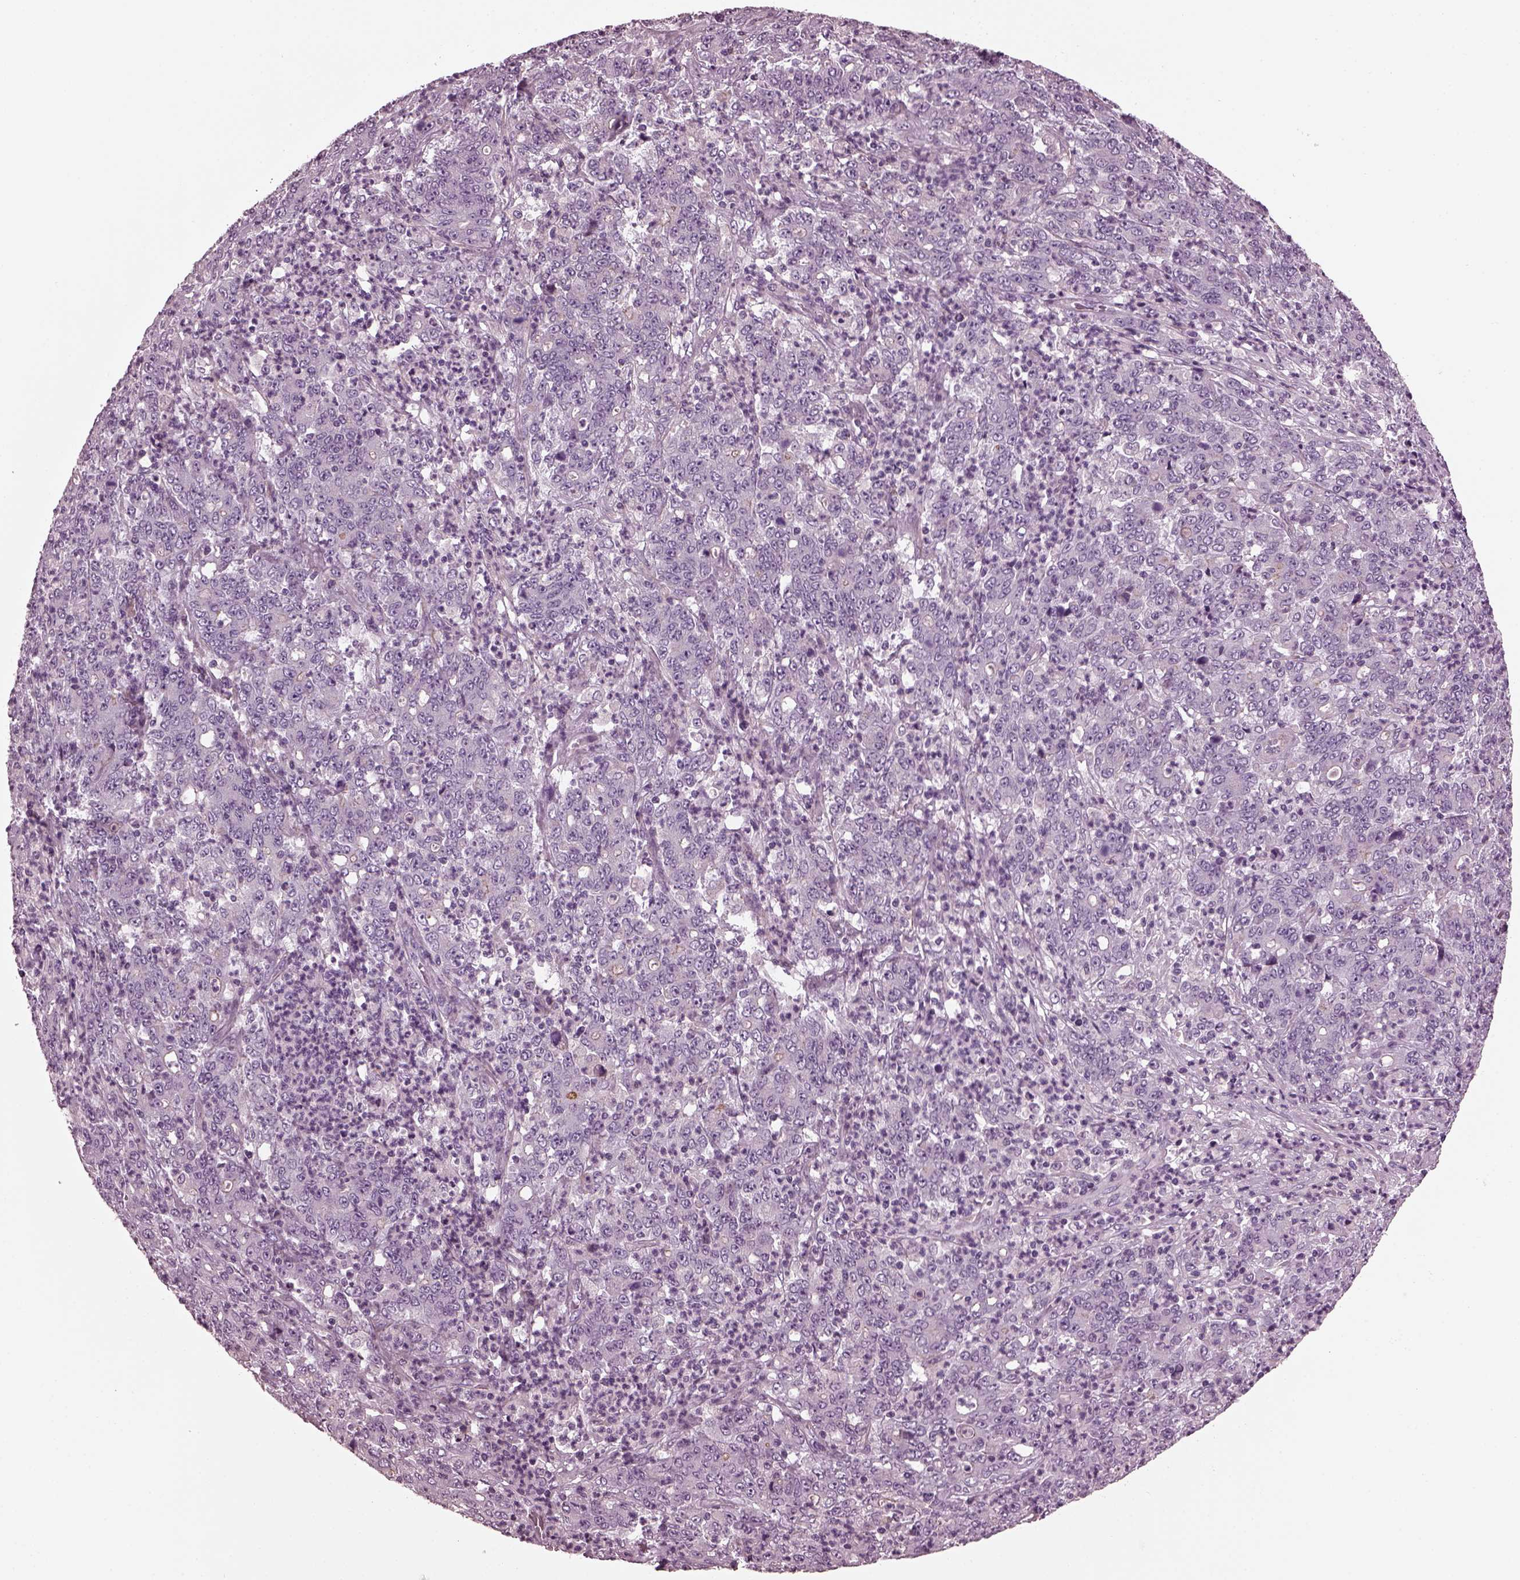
{"staining": {"intensity": "negative", "quantity": "none", "location": "none"}, "tissue": "stomach cancer", "cell_type": "Tumor cells", "image_type": "cancer", "snomed": [{"axis": "morphology", "description": "Adenocarcinoma, NOS"}, {"axis": "topography", "description": "Stomach, lower"}], "caption": "An immunohistochemistry (IHC) photomicrograph of stomach cancer is shown. There is no staining in tumor cells of stomach cancer.", "gene": "GDF11", "patient": {"sex": "female", "age": 71}}